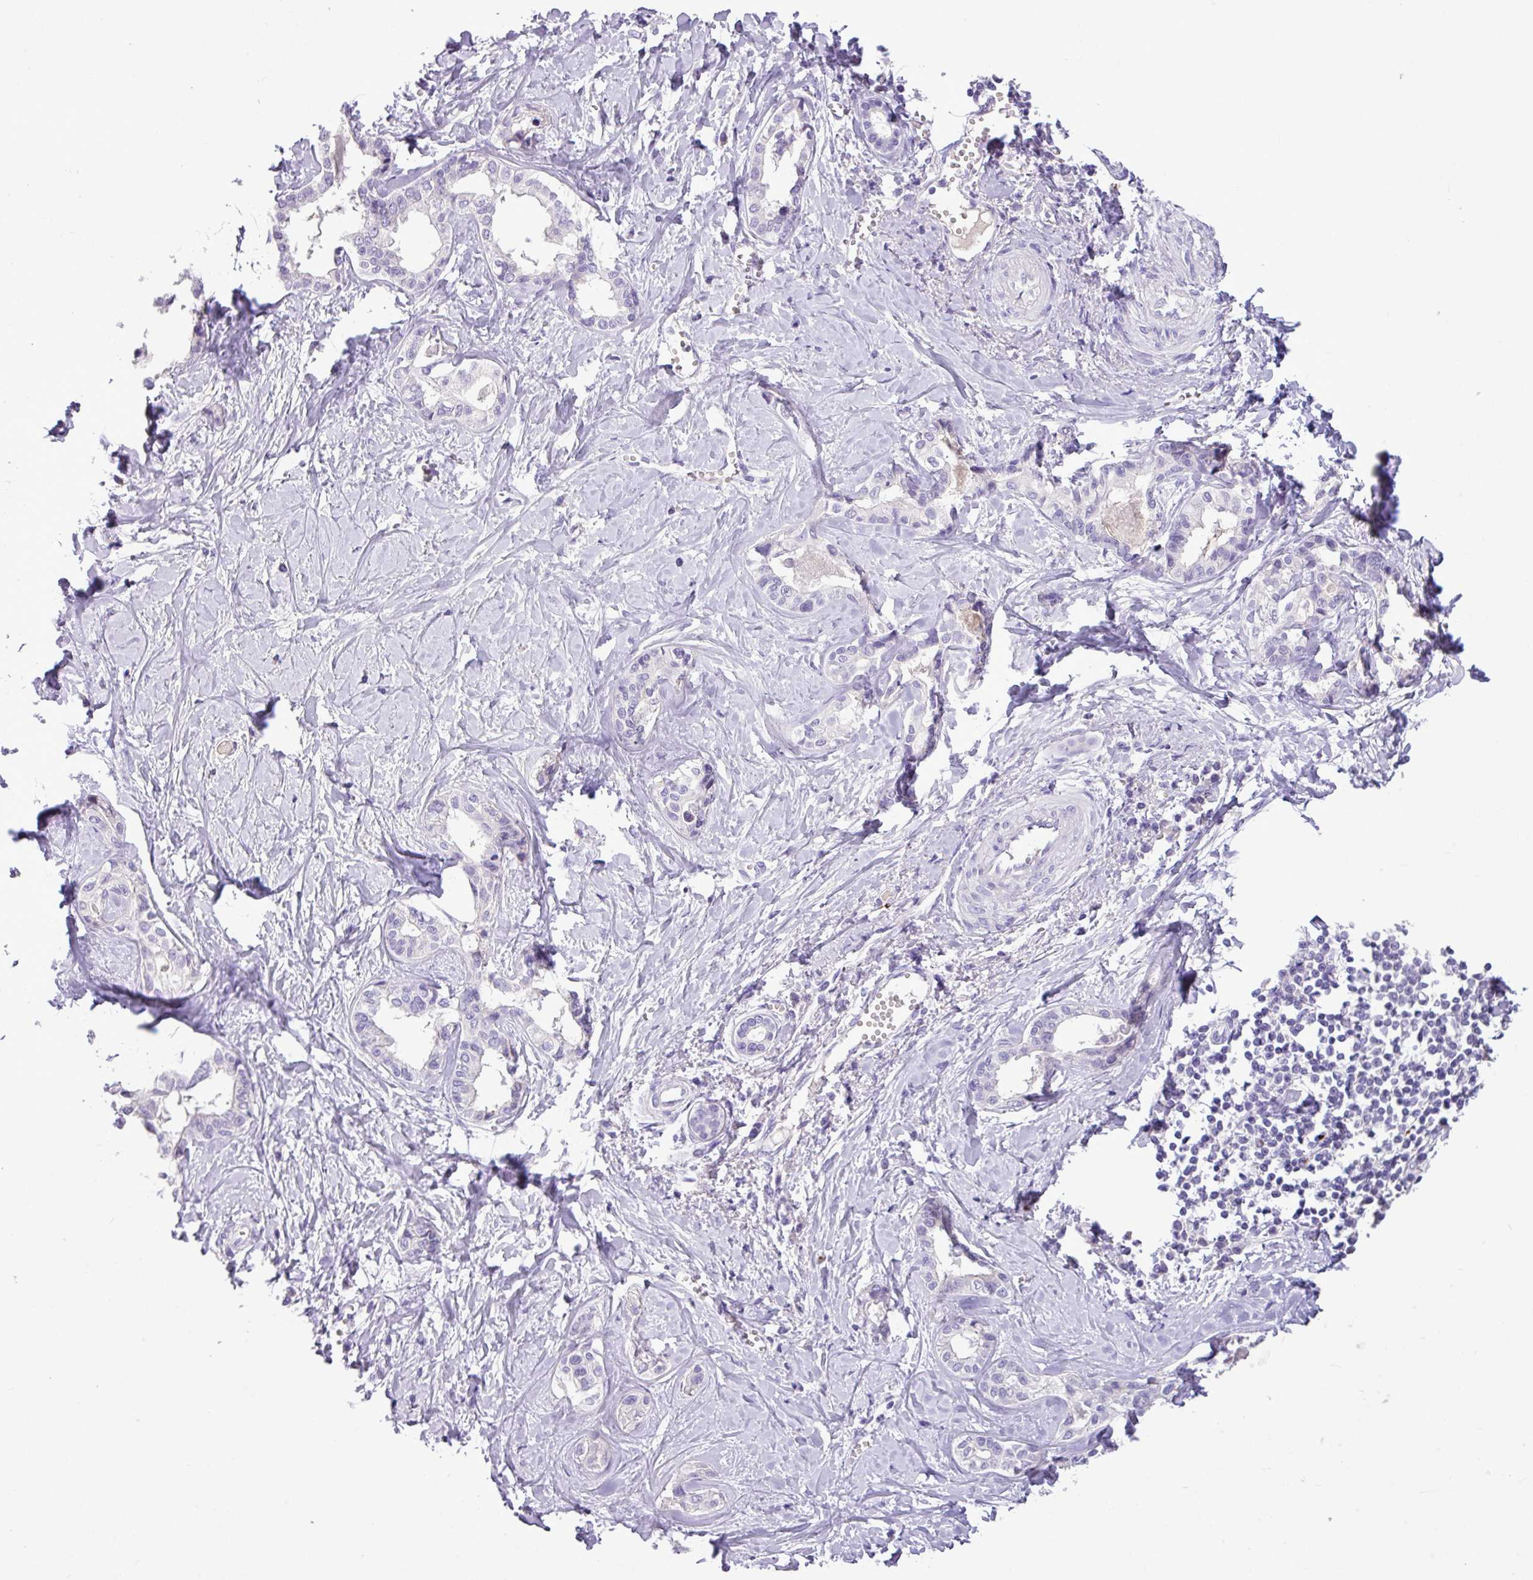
{"staining": {"intensity": "negative", "quantity": "none", "location": "none"}, "tissue": "liver cancer", "cell_type": "Tumor cells", "image_type": "cancer", "snomed": [{"axis": "morphology", "description": "Cholangiocarcinoma"}, {"axis": "topography", "description": "Liver"}], "caption": "Tumor cells are negative for protein expression in human cholangiocarcinoma (liver). Nuclei are stained in blue.", "gene": "IL17A", "patient": {"sex": "female", "age": 77}}